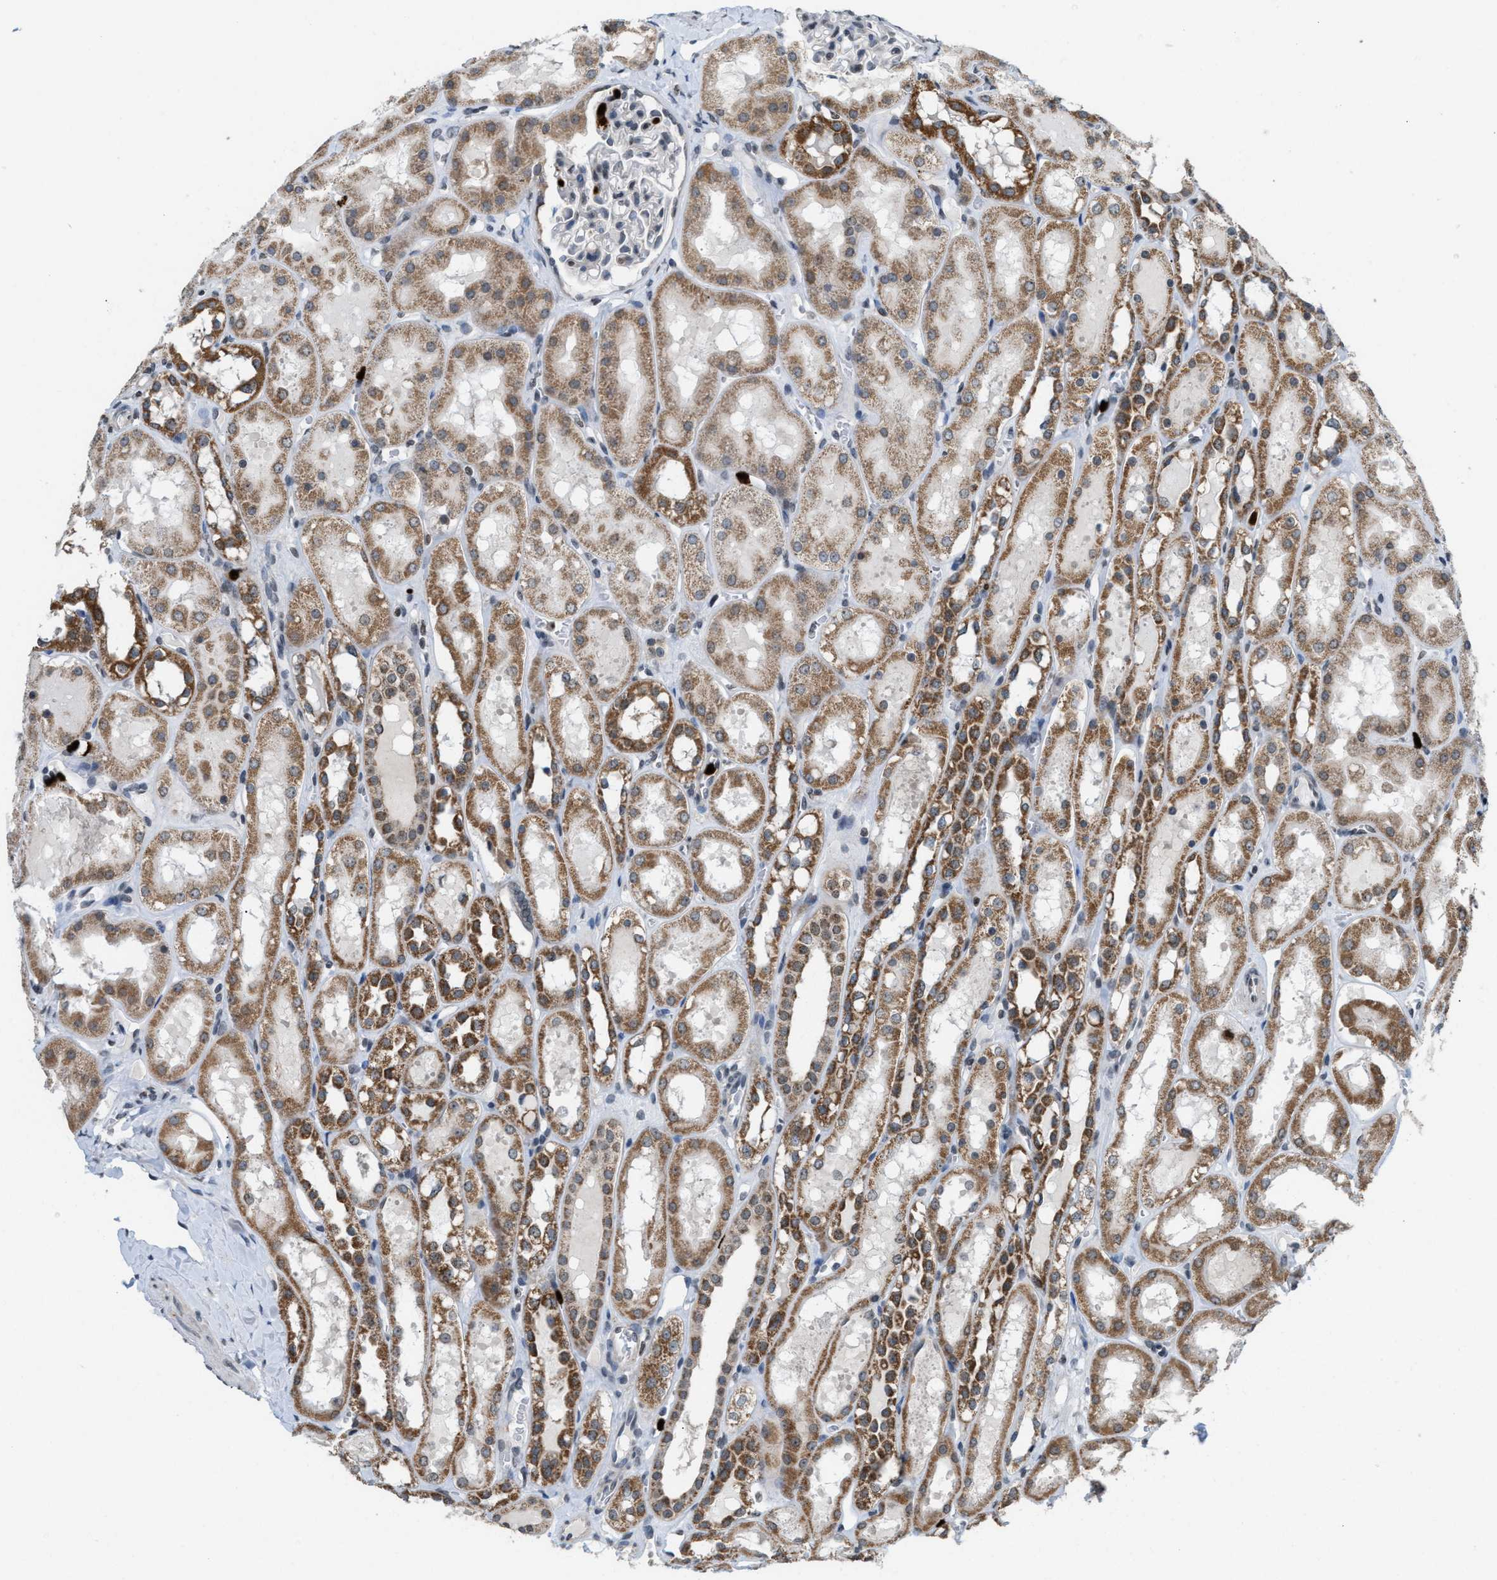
{"staining": {"intensity": "negative", "quantity": "none", "location": "none"}, "tissue": "kidney", "cell_type": "Cells in glomeruli", "image_type": "normal", "snomed": [{"axis": "morphology", "description": "Normal tissue, NOS"}, {"axis": "topography", "description": "Kidney"}, {"axis": "topography", "description": "Urinary bladder"}], "caption": "IHC micrograph of normal human kidney stained for a protein (brown), which displays no expression in cells in glomeruli.", "gene": "PRUNE2", "patient": {"sex": "male", "age": 16}}